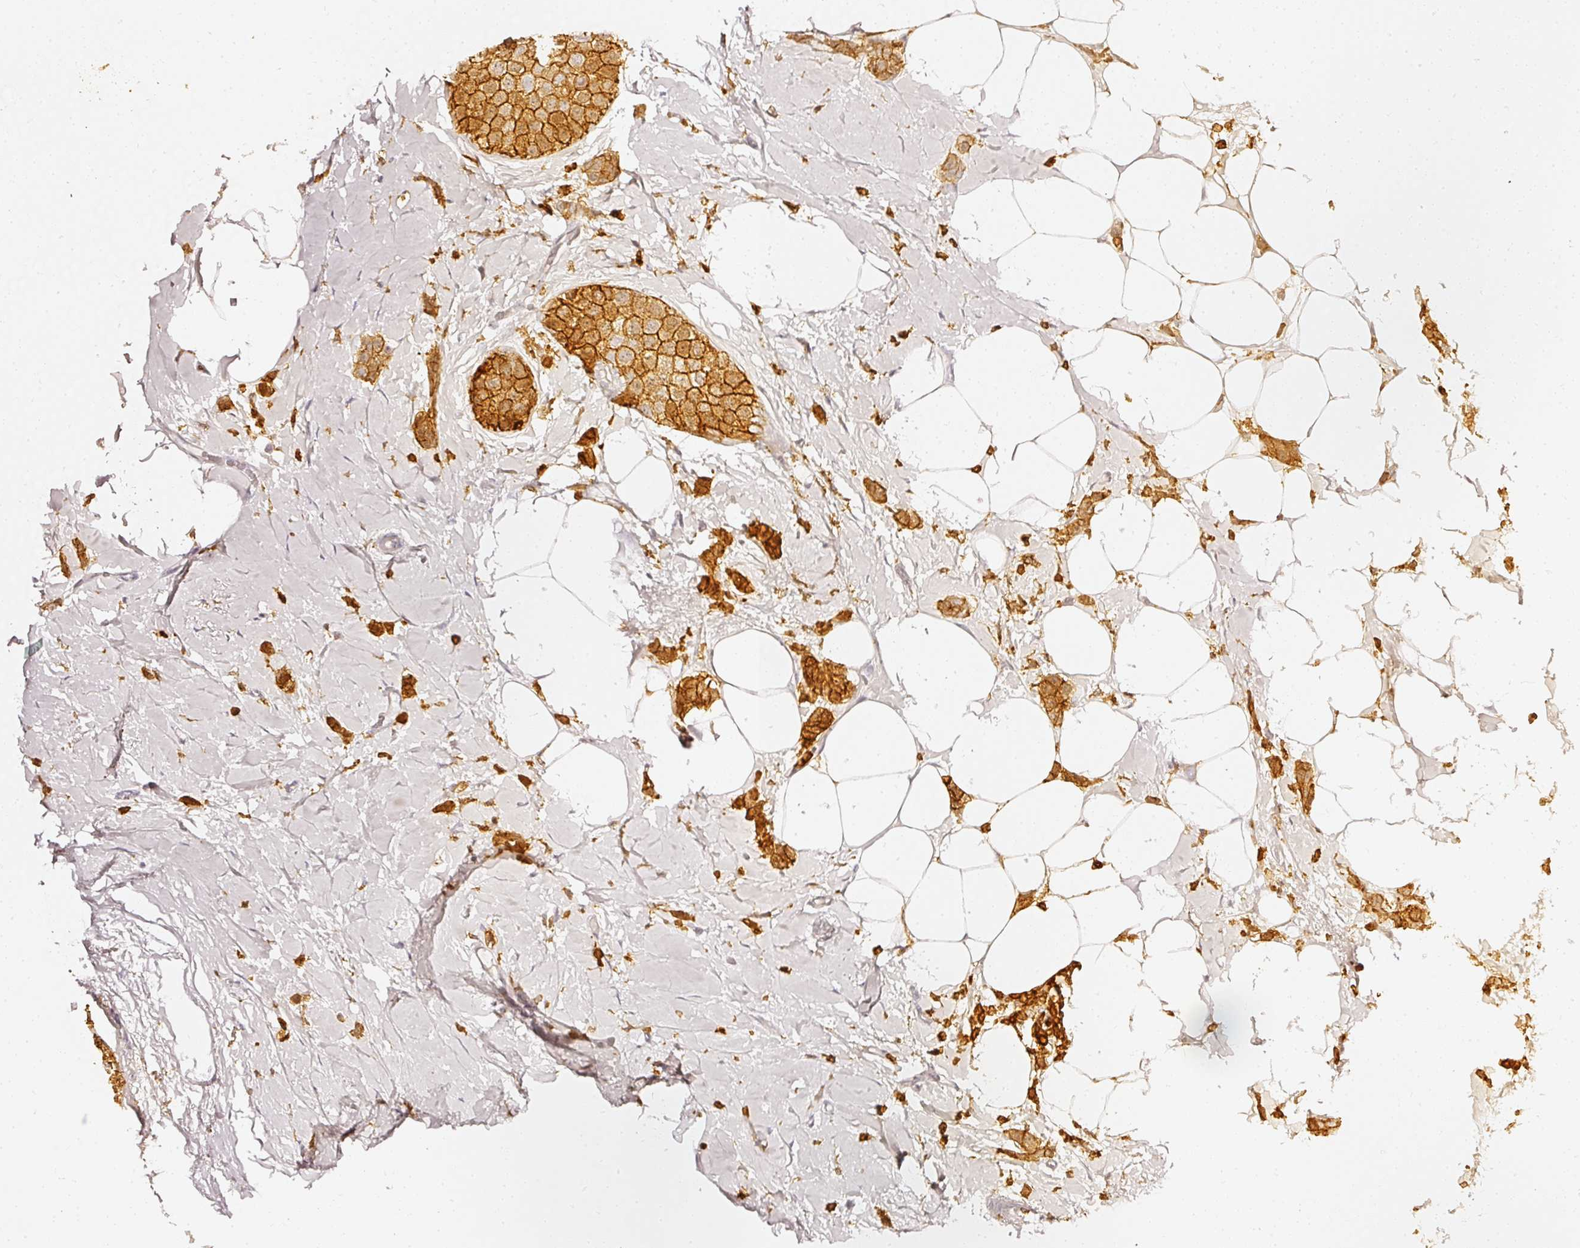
{"staining": {"intensity": "strong", "quantity": ">75%", "location": "cytoplasmic/membranous"}, "tissue": "breast cancer", "cell_type": "Tumor cells", "image_type": "cancer", "snomed": [{"axis": "morphology", "description": "Duct carcinoma"}, {"axis": "topography", "description": "Breast"}], "caption": "Brown immunohistochemical staining in intraductal carcinoma (breast) demonstrates strong cytoplasmic/membranous expression in about >75% of tumor cells. (IHC, brightfield microscopy, high magnification).", "gene": "EVL", "patient": {"sex": "female", "age": 72}}